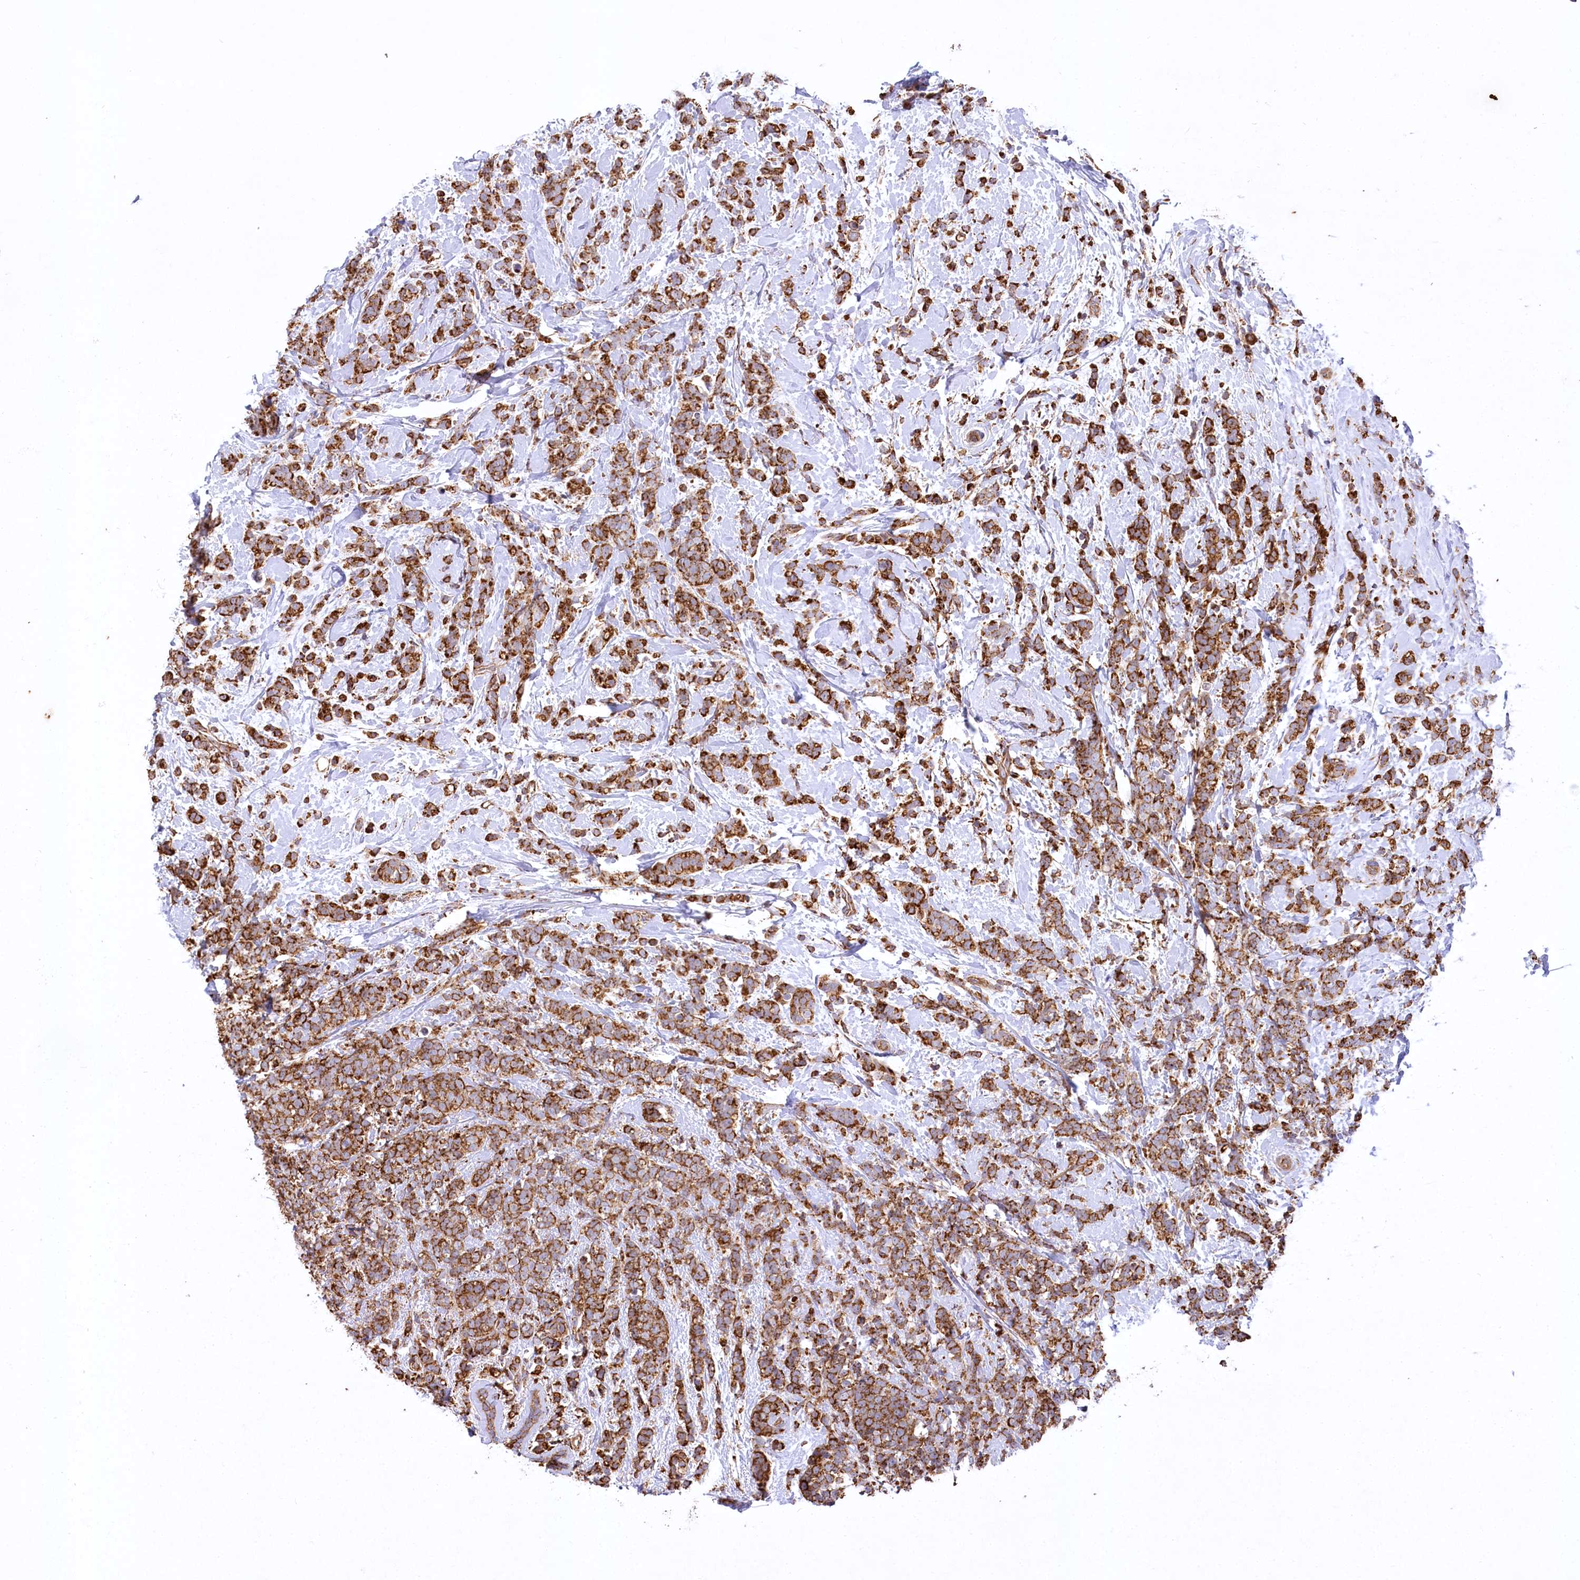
{"staining": {"intensity": "strong", "quantity": ">75%", "location": "cytoplasmic/membranous"}, "tissue": "breast cancer", "cell_type": "Tumor cells", "image_type": "cancer", "snomed": [{"axis": "morphology", "description": "Lobular carcinoma"}, {"axis": "topography", "description": "Breast"}], "caption": "Breast cancer tissue shows strong cytoplasmic/membranous expression in about >75% of tumor cells, visualized by immunohistochemistry.", "gene": "CARD19", "patient": {"sex": "female", "age": 58}}